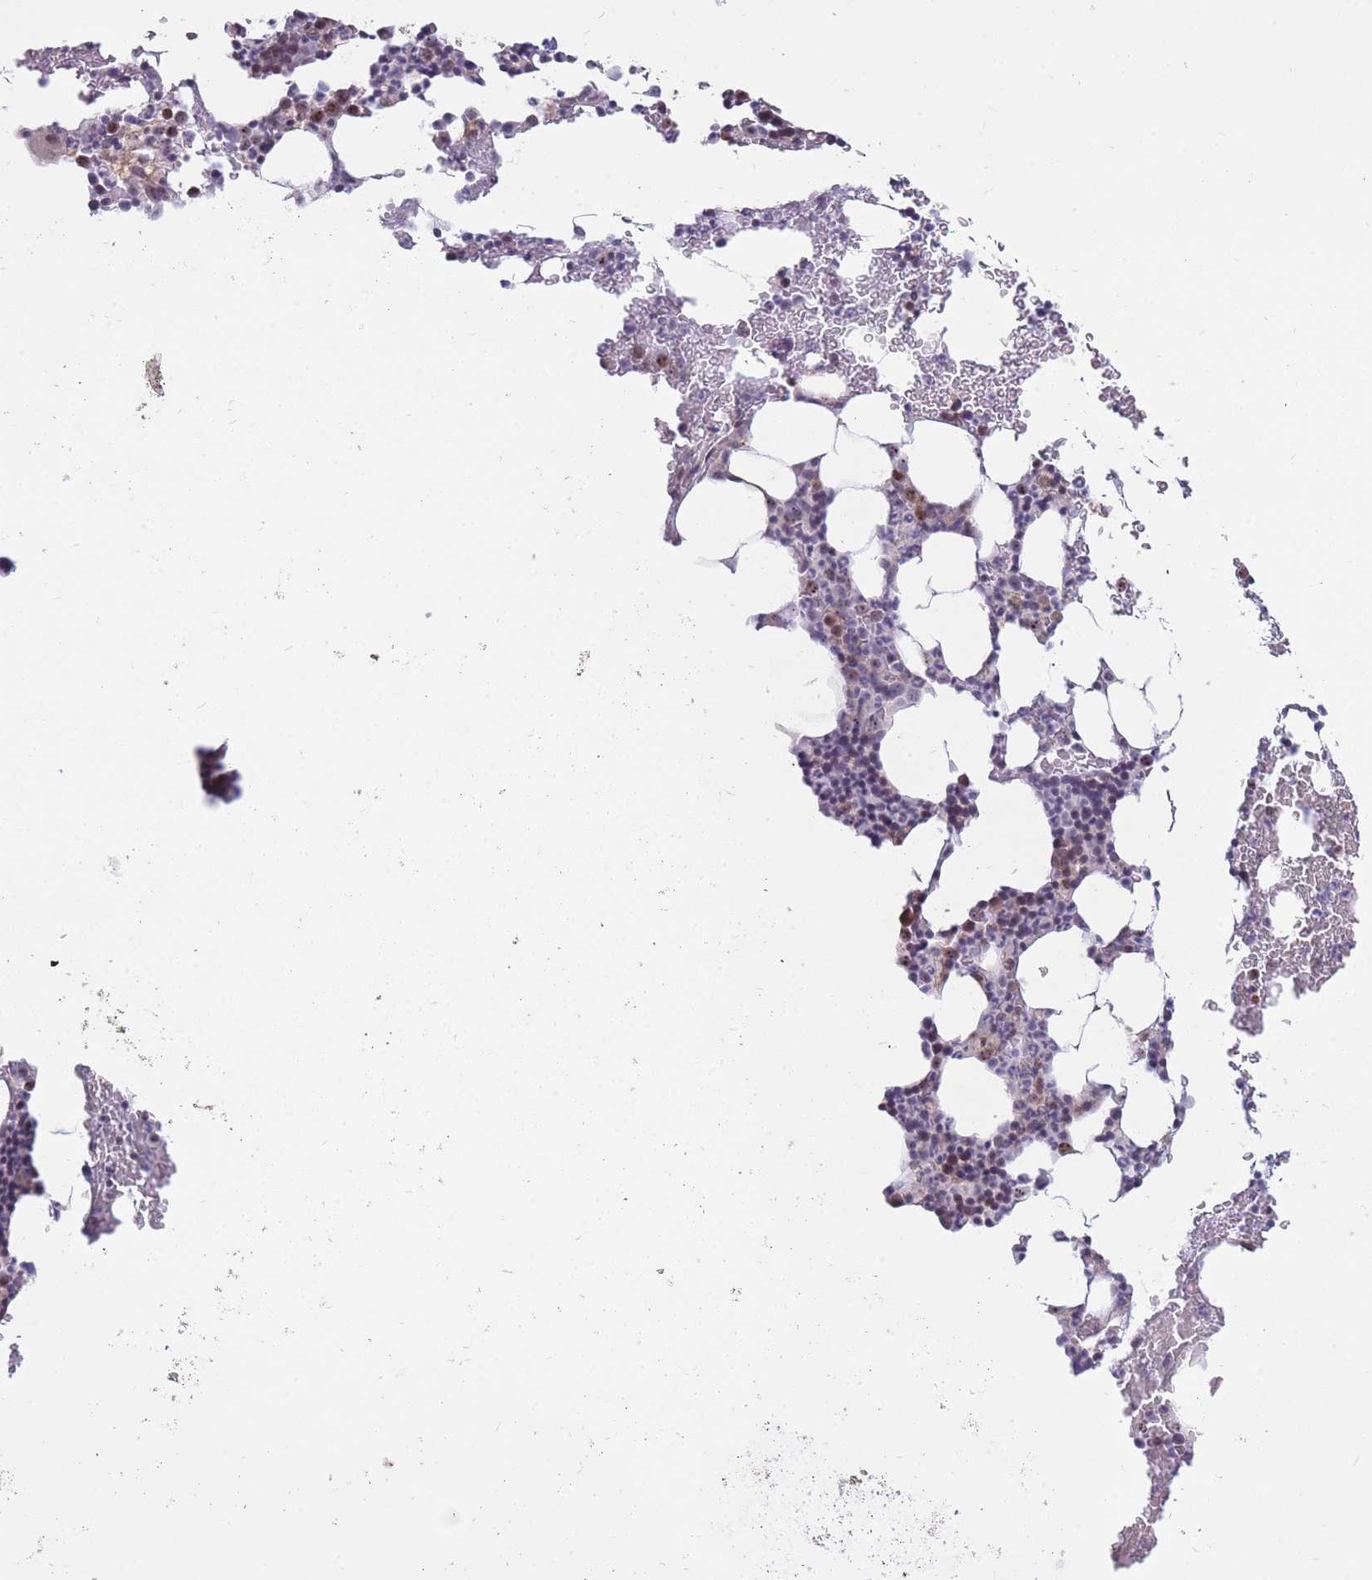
{"staining": {"intensity": "moderate", "quantity": "<25%", "location": "nuclear"}, "tissue": "bone marrow", "cell_type": "Hematopoietic cells", "image_type": "normal", "snomed": [{"axis": "morphology", "description": "Normal tissue, NOS"}, {"axis": "morphology", "description": "Inflammation, NOS"}, {"axis": "topography", "description": "Bone marrow"}], "caption": "Immunohistochemistry histopathology image of normal bone marrow: human bone marrow stained using IHC shows low levels of moderate protein expression localized specifically in the nuclear of hematopoietic cells, appearing as a nuclear brown color.", "gene": "MCIDAS", "patient": {"sex": "male", "age": 41}}